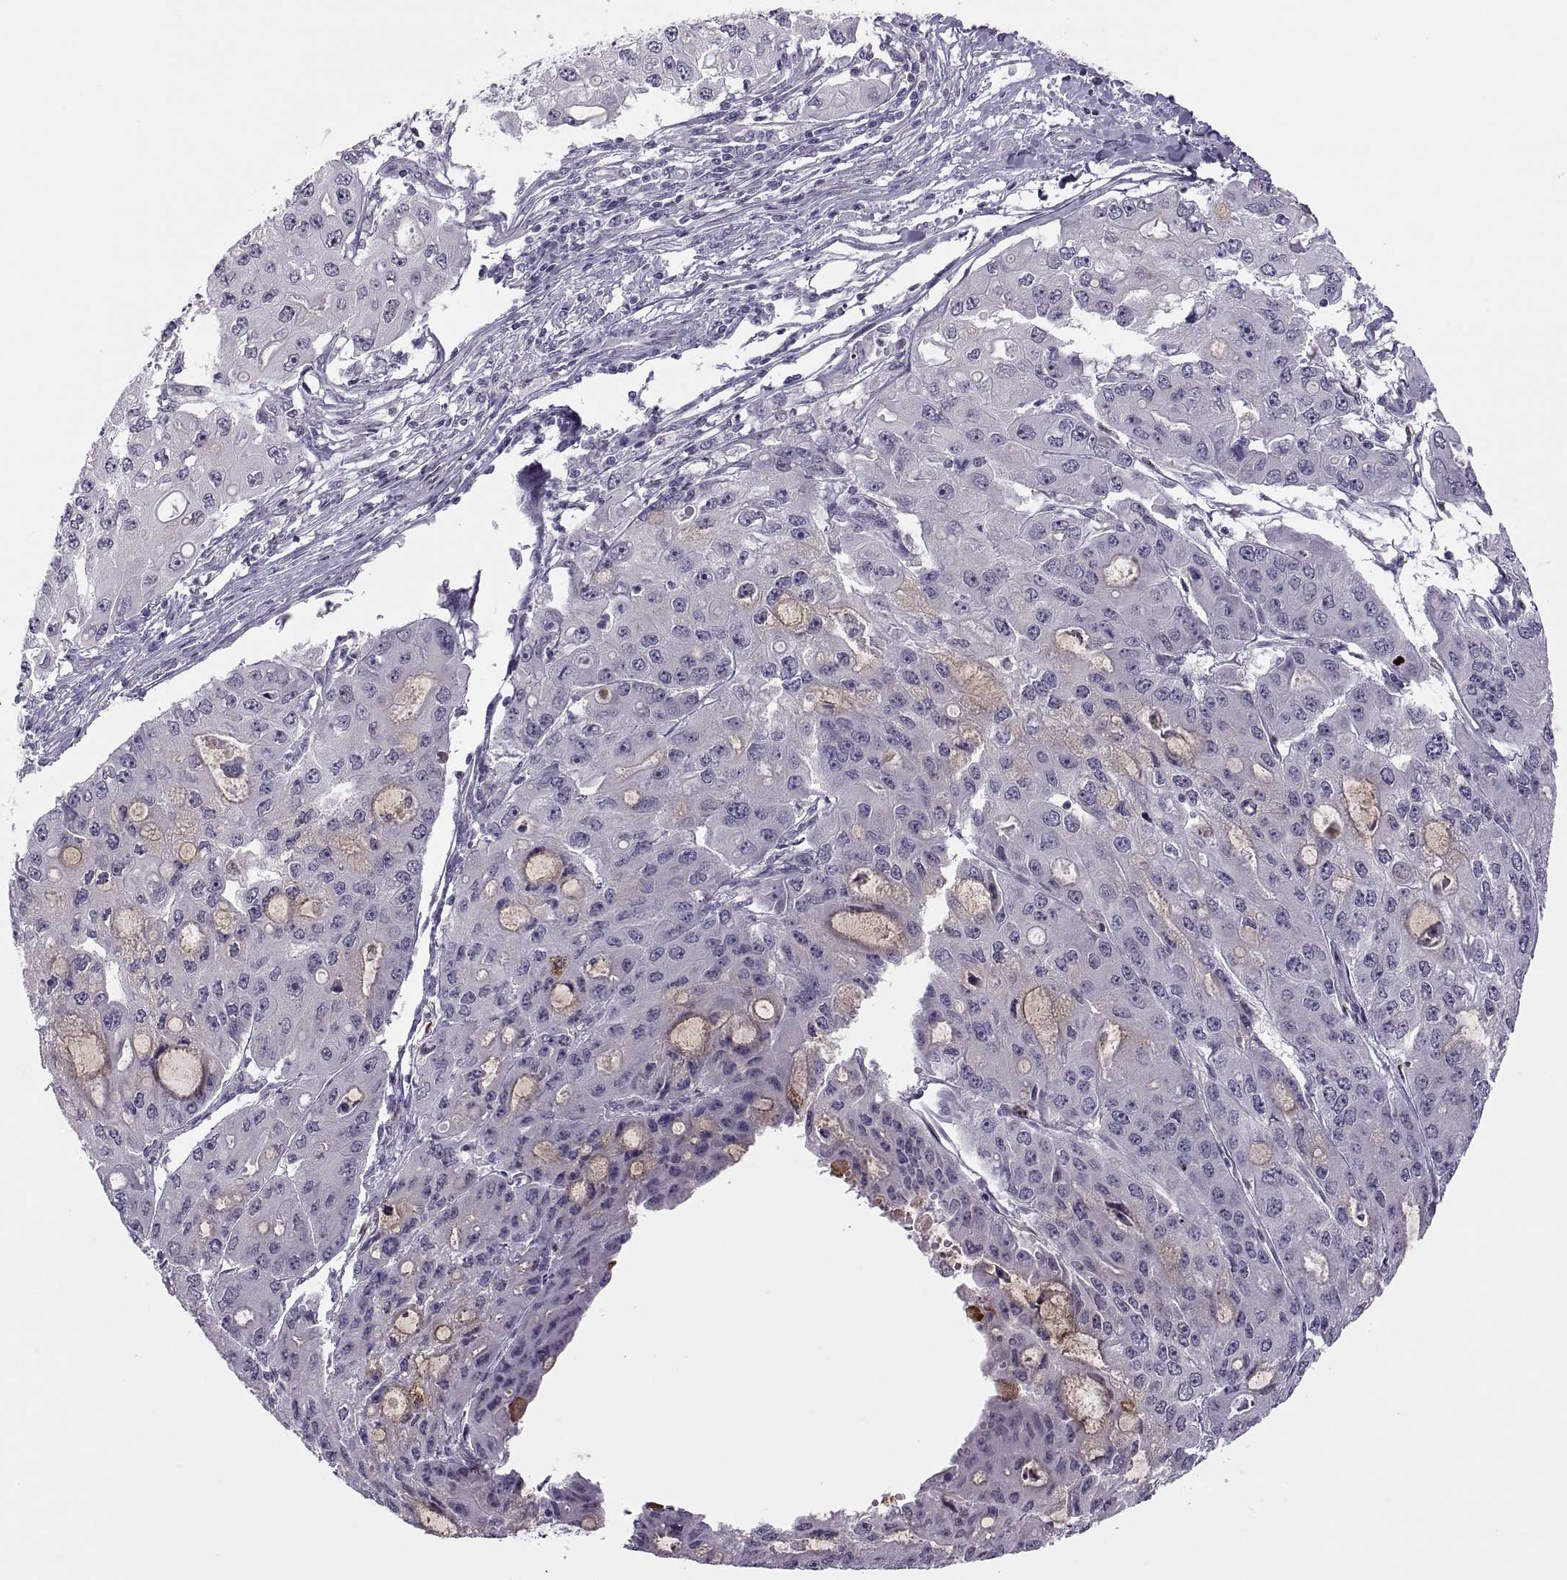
{"staining": {"intensity": "negative", "quantity": "none", "location": "none"}, "tissue": "ovarian cancer", "cell_type": "Tumor cells", "image_type": "cancer", "snomed": [{"axis": "morphology", "description": "Cystadenocarcinoma, serous, NOS"}, {"axis": "topography", "description": "Ovary"}], "caption": "DAB (3,3'-diaminobenzidine) immunohistochemical staining of human ovarian cancer (serous cystadenocarcinoma) shows no significant positivity in tumor cells. (Immunohistochemistry, brightfield microscopy, high magnification).", "gene": "CHCT1", "patient": {"sex": "female", "age": 56}}